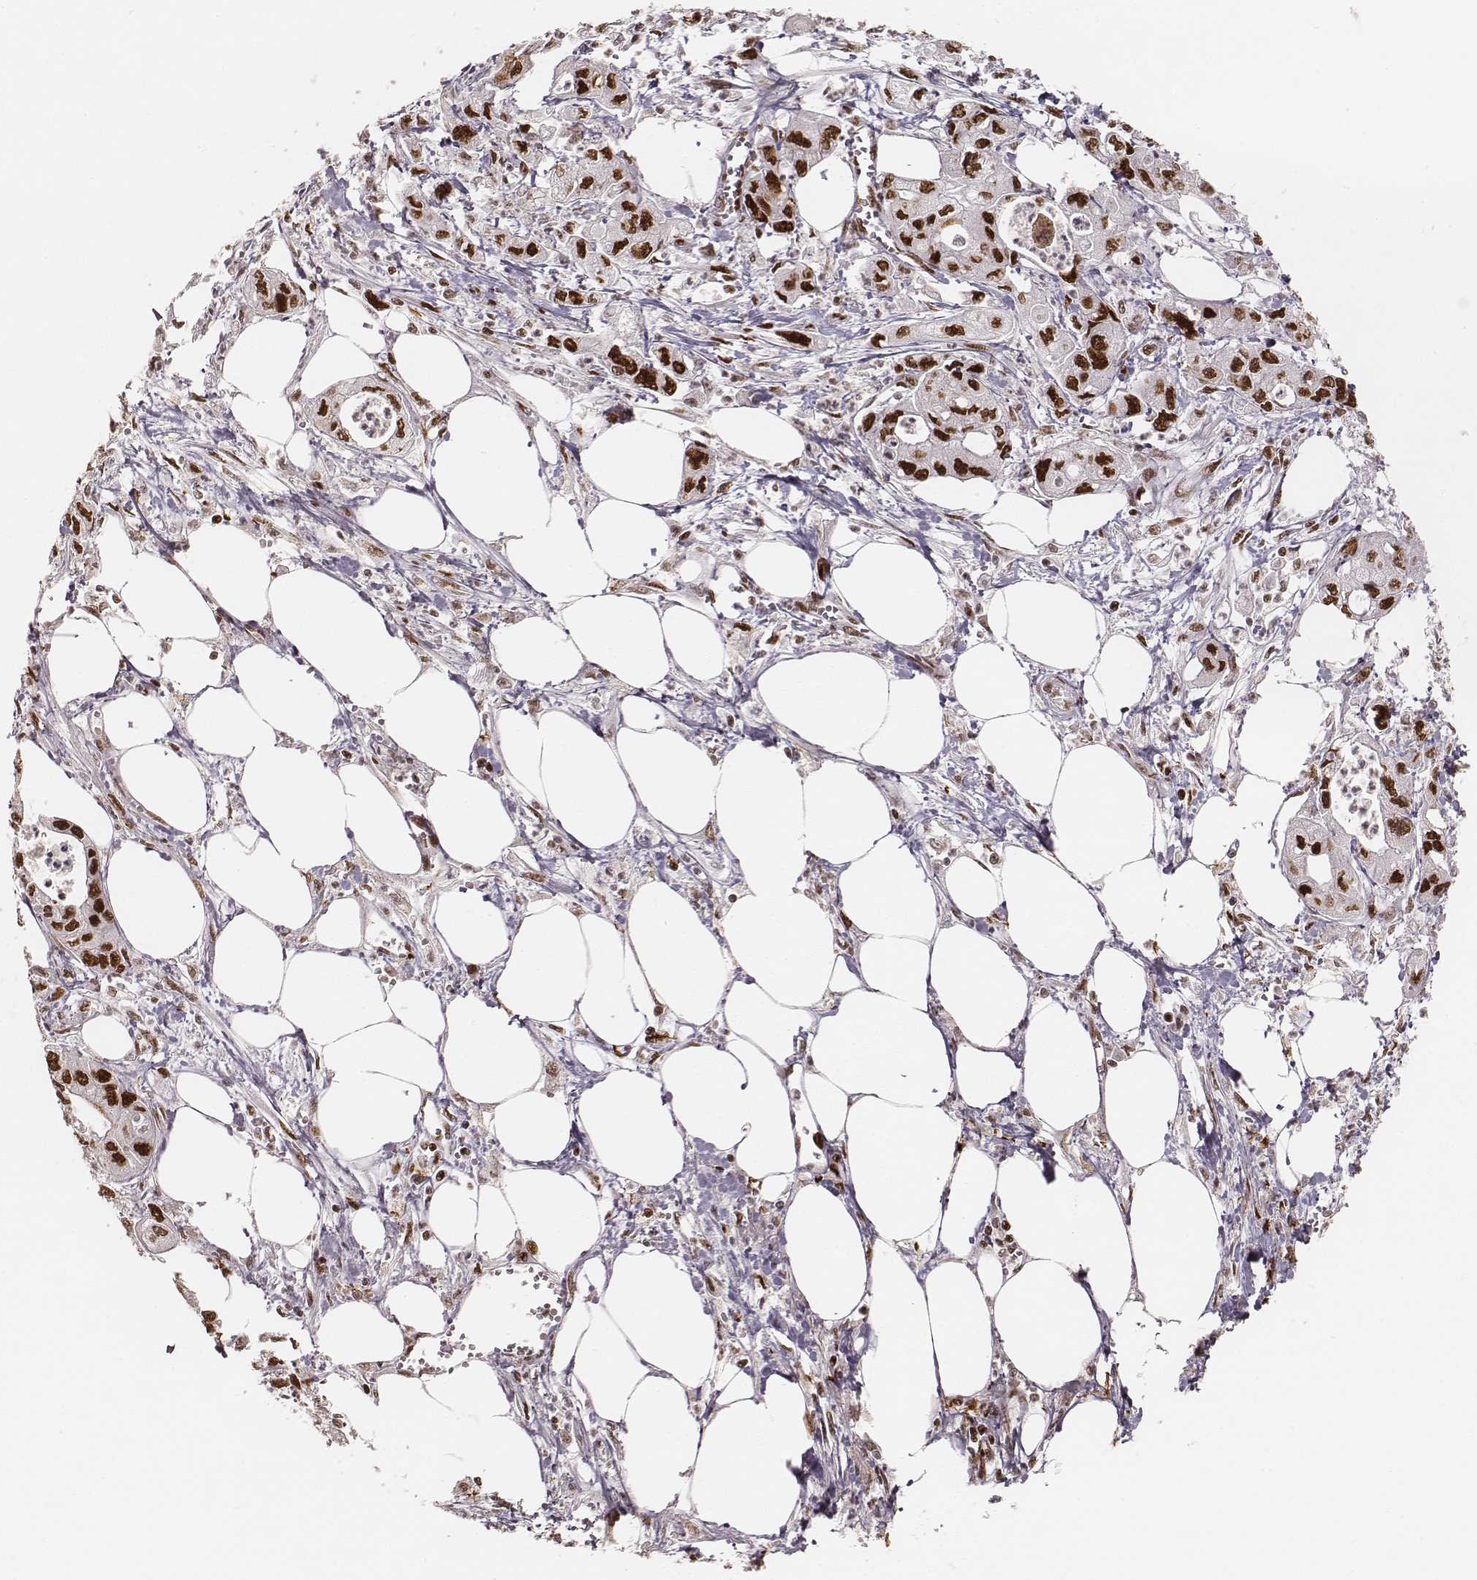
{"staining": {"intensity": "strong", "quantity": ">75%", "location": "nuclear"}, "tissue": "pancreatic cancer", "cell_type": "Tumor cells", "image_type": "cancer", "snomed": [{"axis": "morphology", "description": "Adenocarcinoma, NOS"}, {"axis": "topography", "description": "Pancreas"}], "caption": "Brown immunohistochemical staining in adenocarcinoma (pancreatic) displays strong nuclear expression in approximately >75% of tumor cells.", "gene": "HNRNPC", "patient": {"sex": "male", "age": 70}}